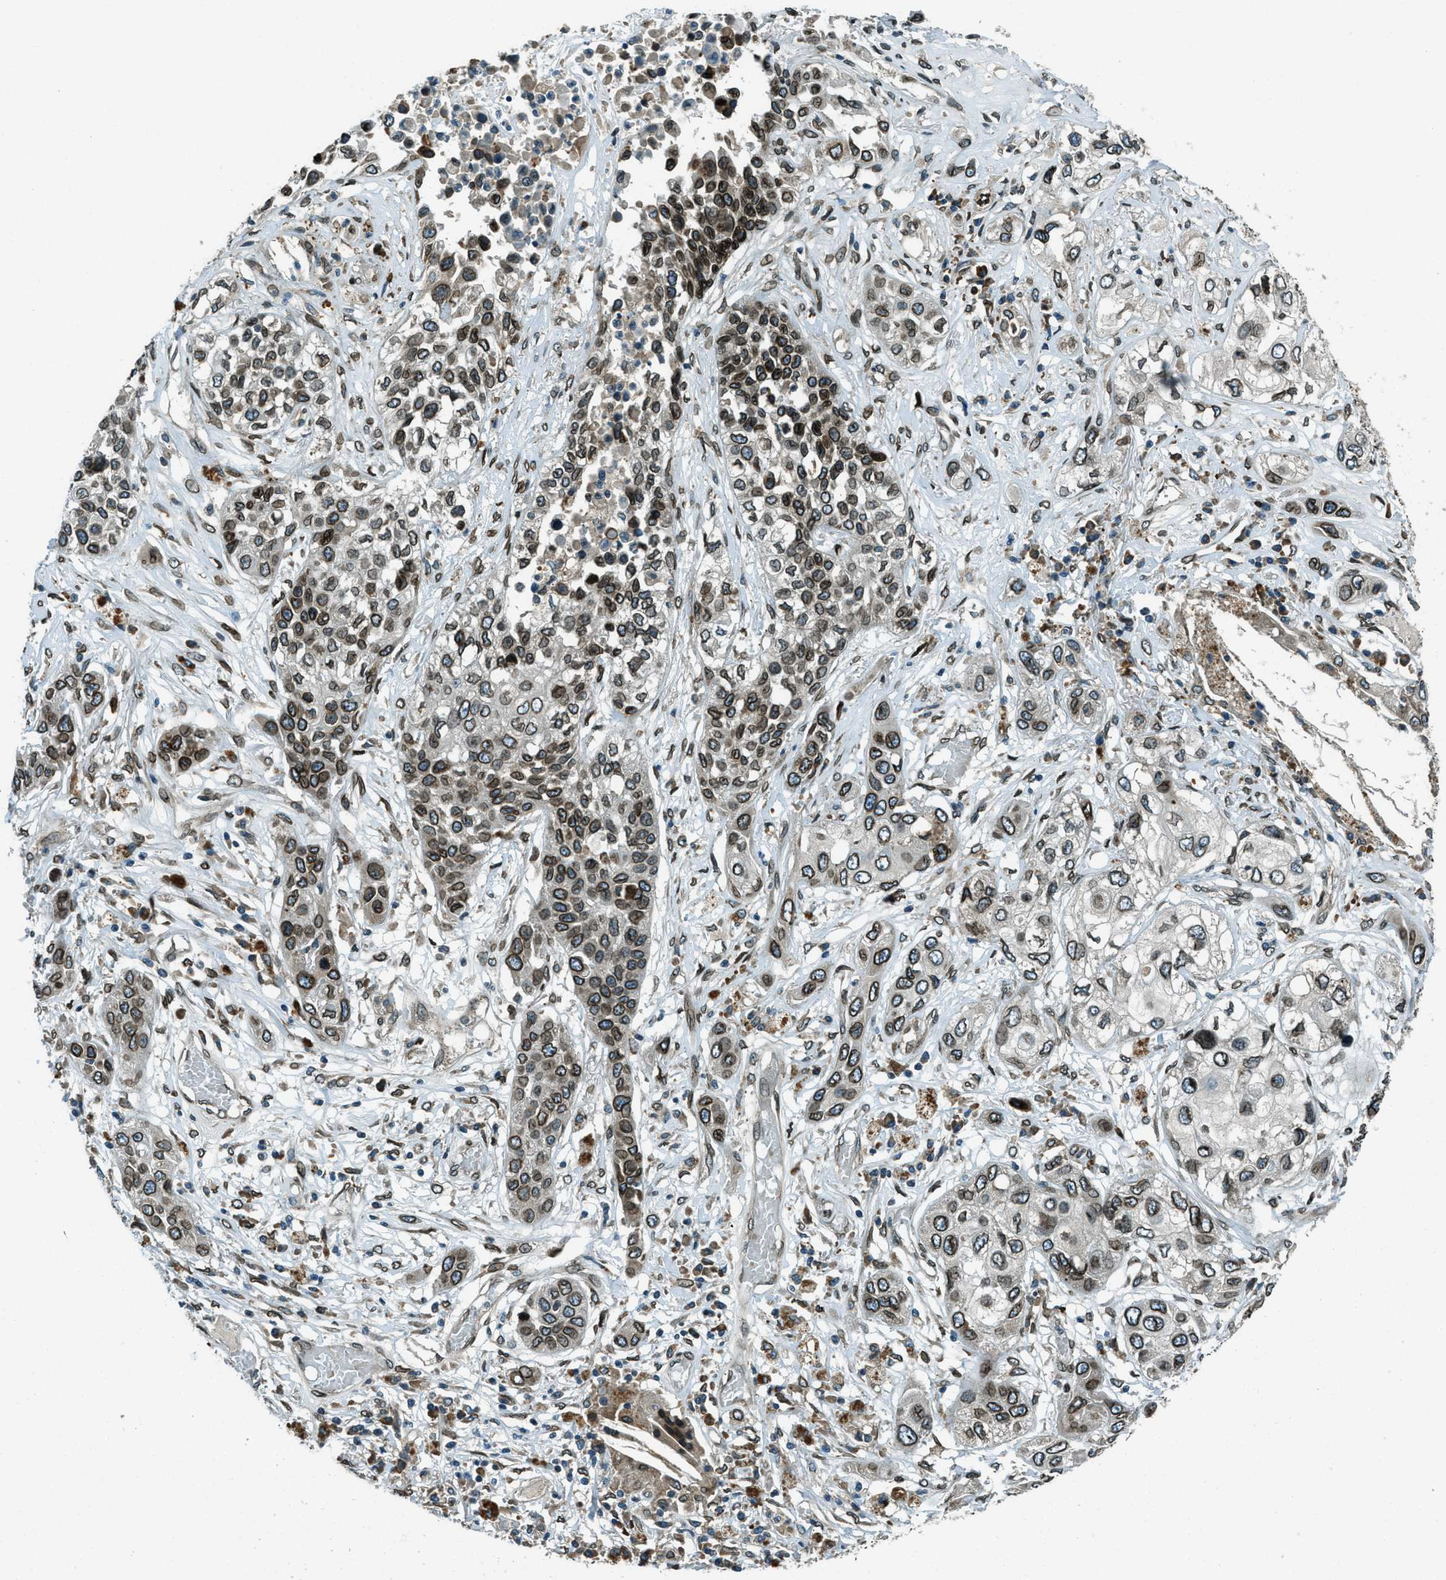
{"staining": {"intensity": "strong", "quantity": ">75%", "location": "cytoplasmic/membranous,nuclear"}, "tissue": "lung cancer", "cell_type": "Tumor cells", "image_type": "cancer", "snomed": [{"axis": "morphology", "description": "Squamous cell carcinoma, NOS"}, {"axis": "topography", "description": "Lung"}], "caption": "Human squamous cell carcinoma (lung) stained for a protein (brown) shows strong cytoplasmic/membranous and nuclear positive expression in about >75% of tumor cells.", "gene": "LEMD2", "patient": {"sex": "male", "age": 71}}